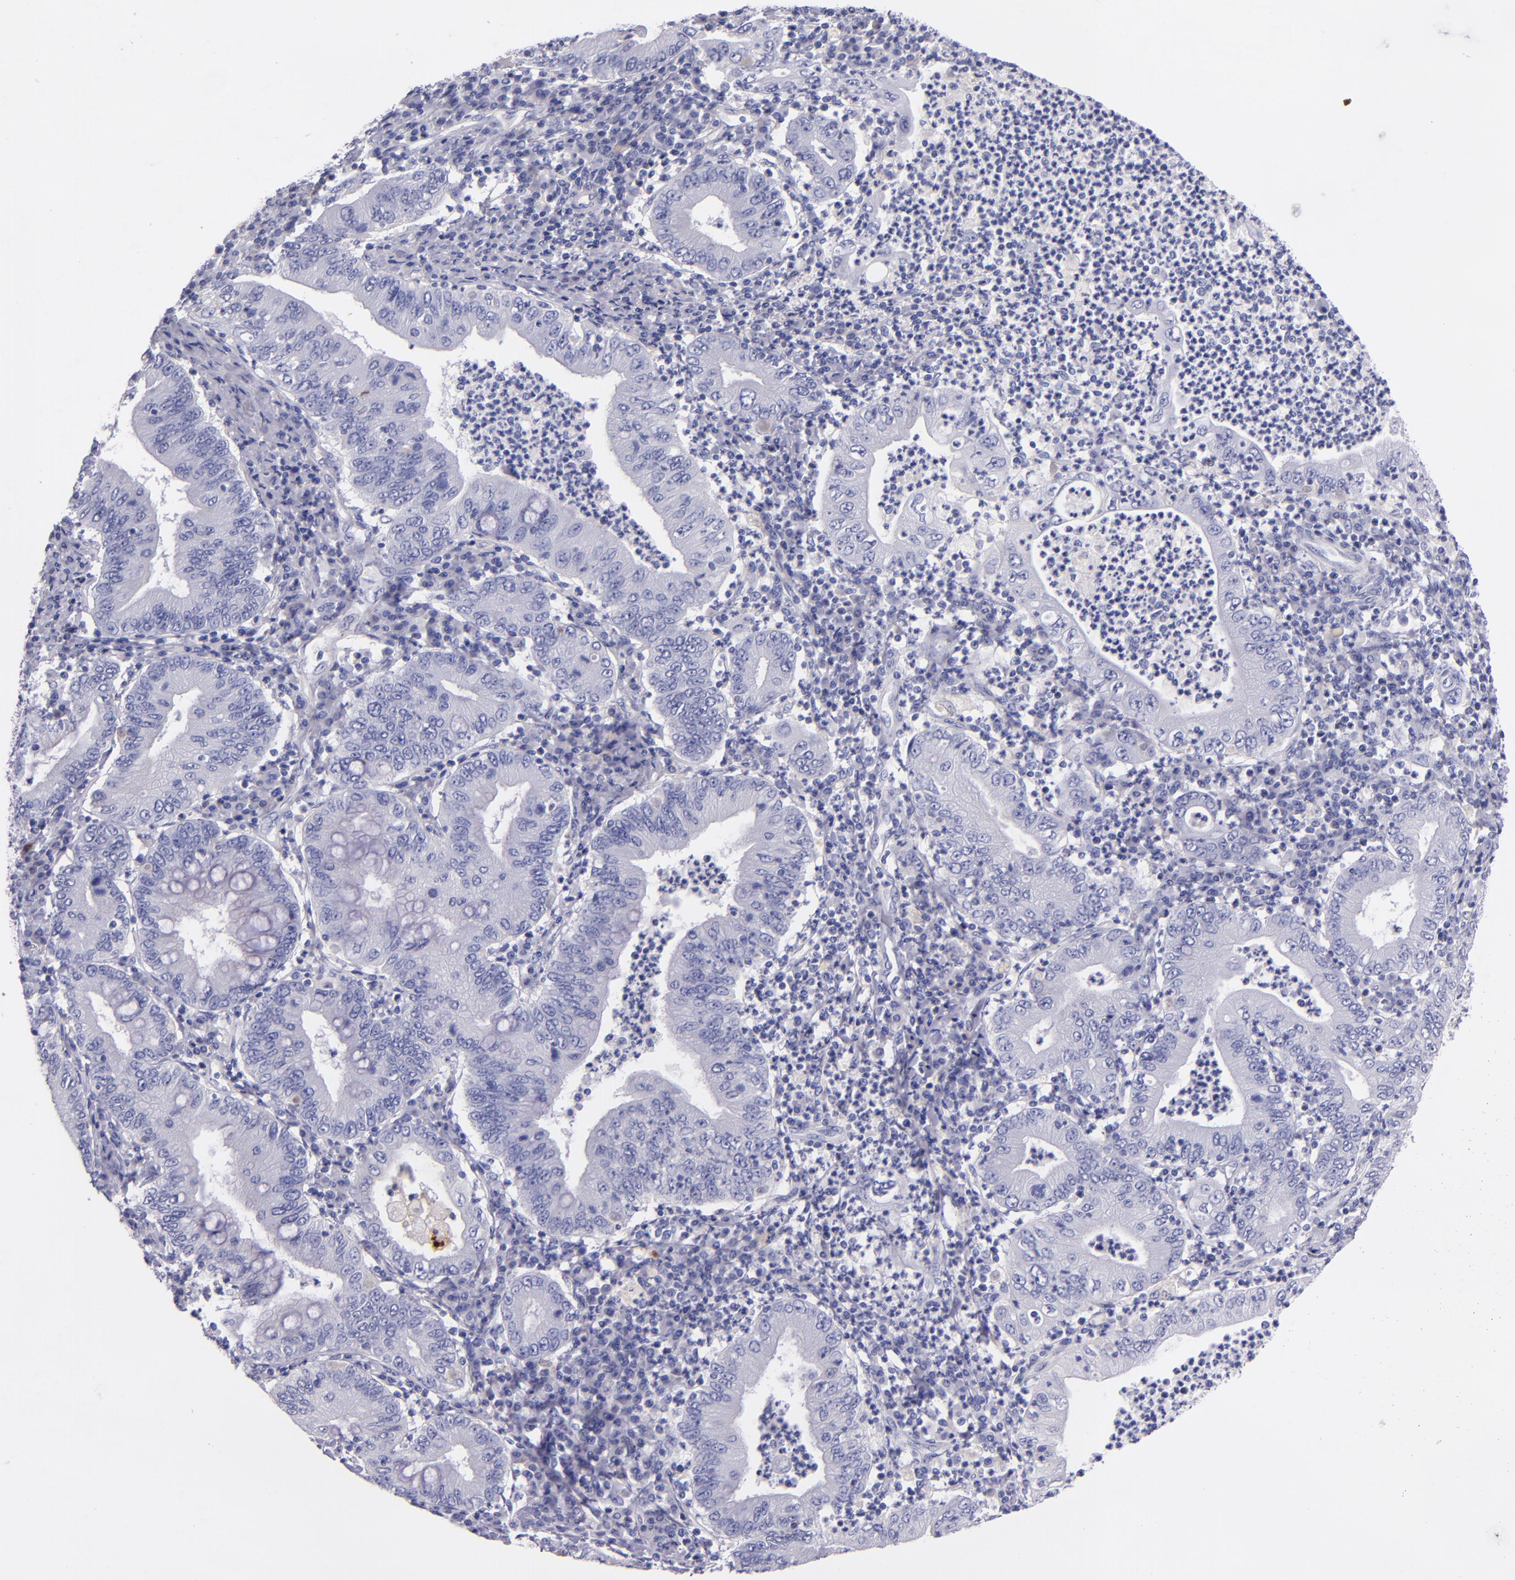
{"staining": {"intensity": "negative", "quantity": "none", "location": "none"}, "tissue": "stomach cancer", "cell_type": "Tumor cells", "image_type": "cancer", "snomed": [{"axis": "morphology", "description": "Normal tissue, NOS"}, {"axis": "morphology", "description": "Adenocarcinoma, NOS"}, {"axis": "topography", "description": "Esophagus"}, {"axis": "topography", "description": "Stomach, upper"}, {"axis": "topography", "description": "Peripheral nerve tissue"}], "caption": "DAB (3,3'-diaminobenzidine) immunohistochemical staining of stomach cancer (adenocarcinoma) exhibits no significant staining in tumor cells. (DAB (3,3'-diaminobenzidine) immunohistochemistry visualized using brightfield microscopy, high magnification).", "gene": "KNG1", "patient": {"sex": "male", "age": 62}}